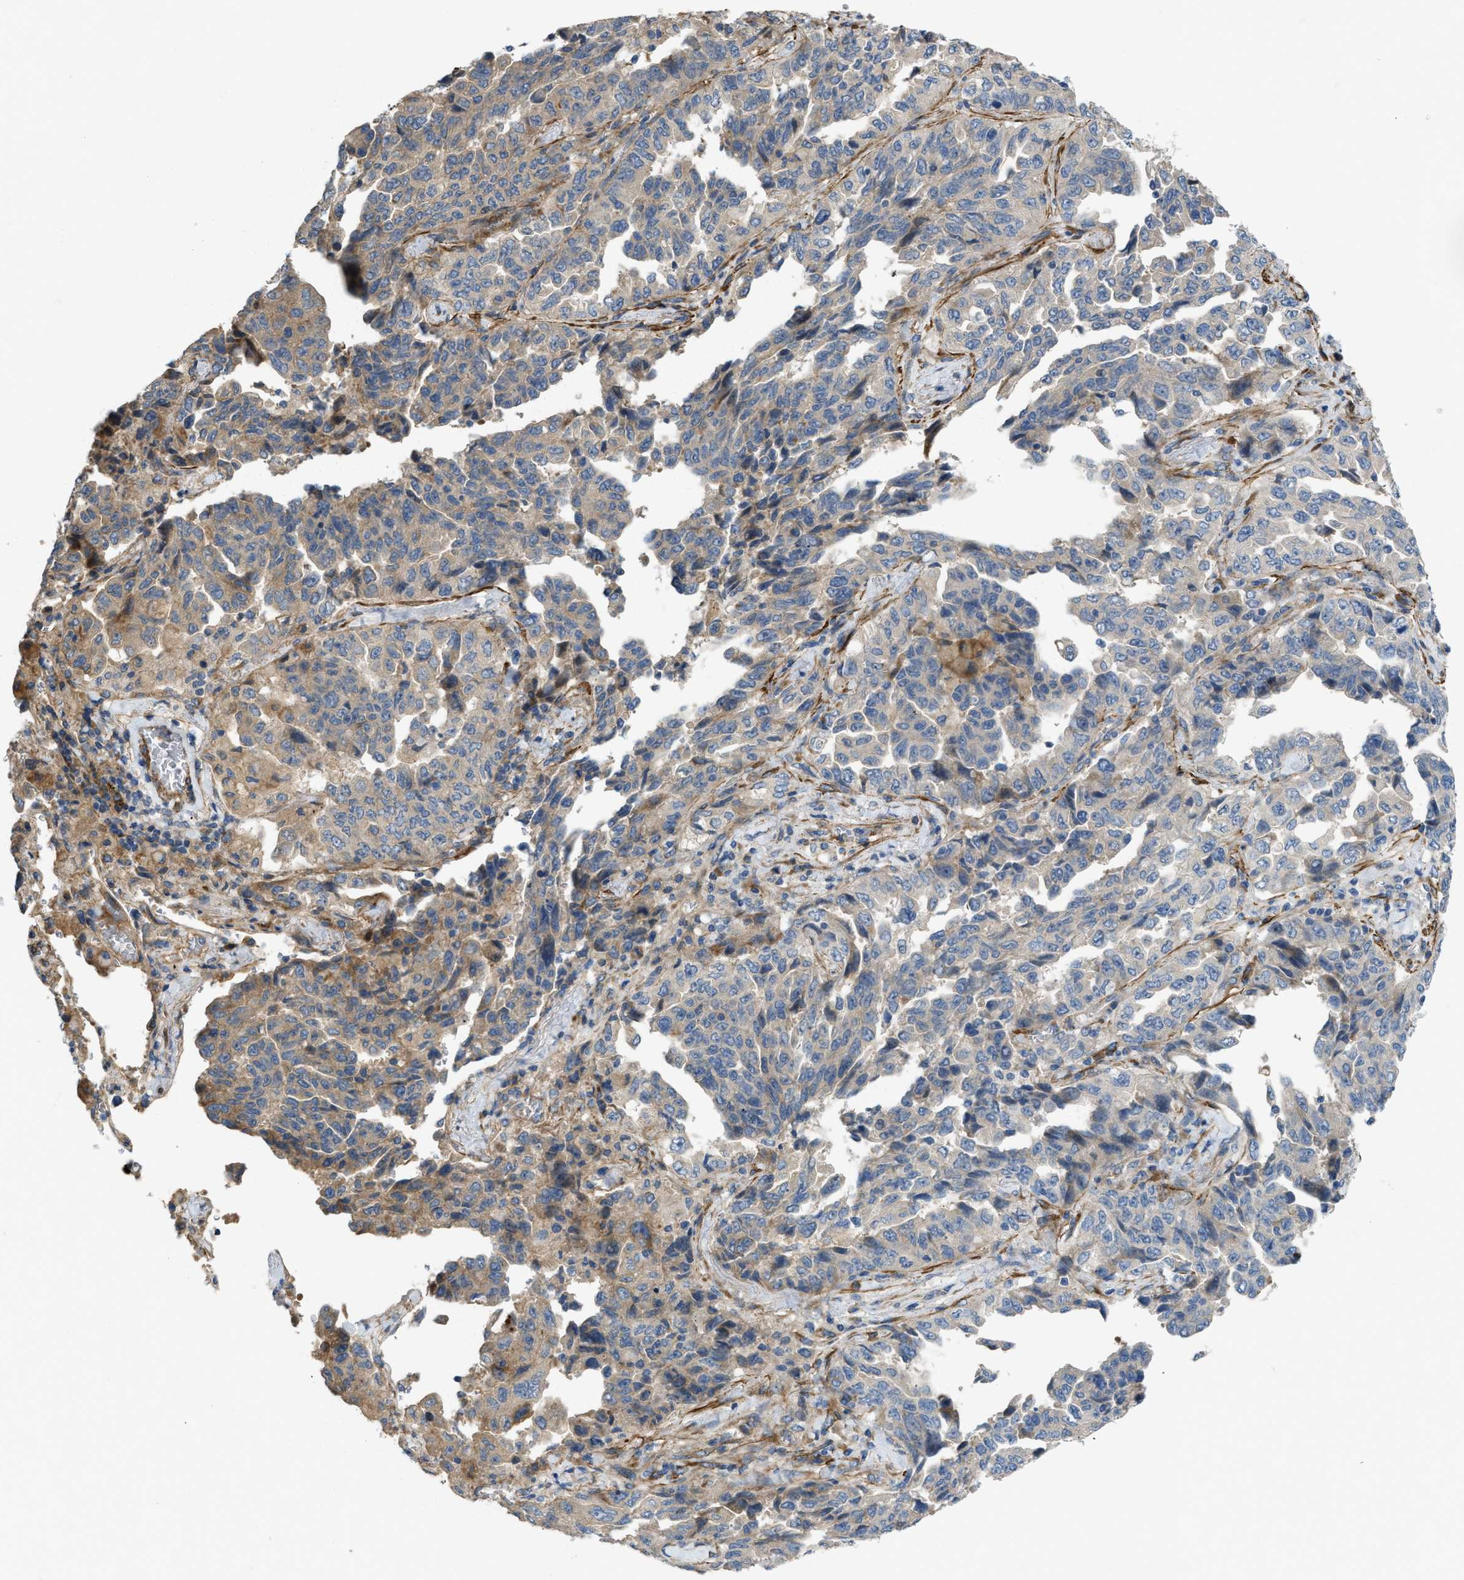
{"staining": {"intensity": "moderate", "quantity": "<25%", "location": "cytoplasmic/membranous"}, "tissue": "lung cancer", "cell_type": "Tumor cells", "image_type": "cancer", "snomed": [{"axis": "morphology", "description": "Adenocarcinoma, NOS"}, {"axis": "topography", "description": "Lung"}], "caption": "Immunohistochemistry staining of lung adenocarcinoma, which displays low levels of moderate cytoplasmic/membranous expression in approximately <25% of tumor cells indicating moderate cytoplasmic/membranous protein expression. The staining was performed using DAB (3,3'-diaminobenzidine) (brown) for protein detection and nuclei were counterstained in hematoxylin (blue).", "gene": "BMPR1A", "patient": {"sex": "female", "age": 51}}